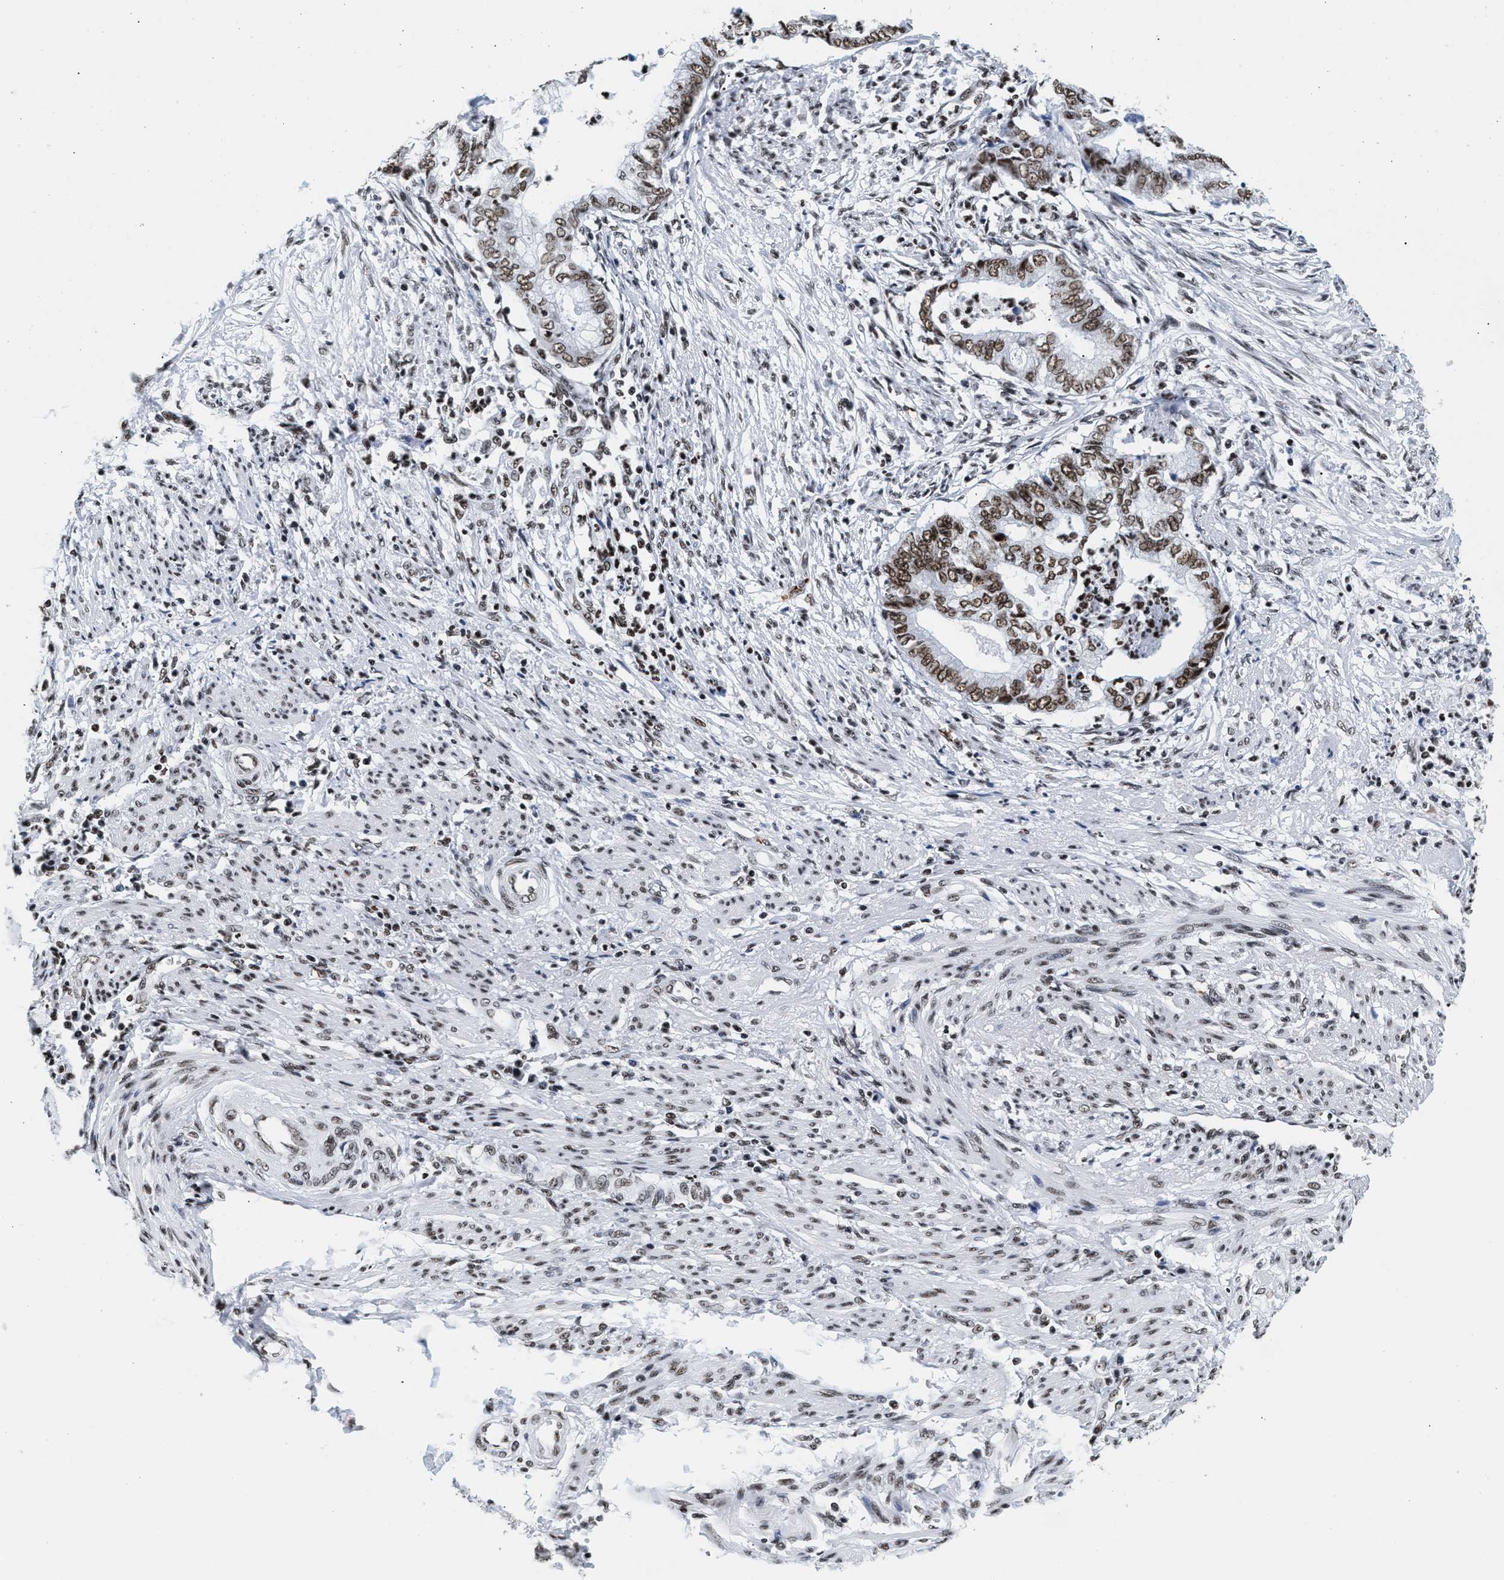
{"staining": {"intensity": "moderate", "quantity": ">75%", "location": "nuclear"}, "tissue": "endometrial cancer", "cell_type": "Tumor cells", "image_type": "cancer", "snomed": [{"axis": "morphology", "description": "Necrosis, NOS"}, {"axis": "morphology", "description": "Adenocarcinoma, NOS"}, {"axis": "topography", "description": "Endometrium"}], "caption": "Endometrial cancer stained for a protein shows moderate nuclear positivity in tumor cells.", "gene": "RAD21", "patient": {"sex": "female", "age": 79}}